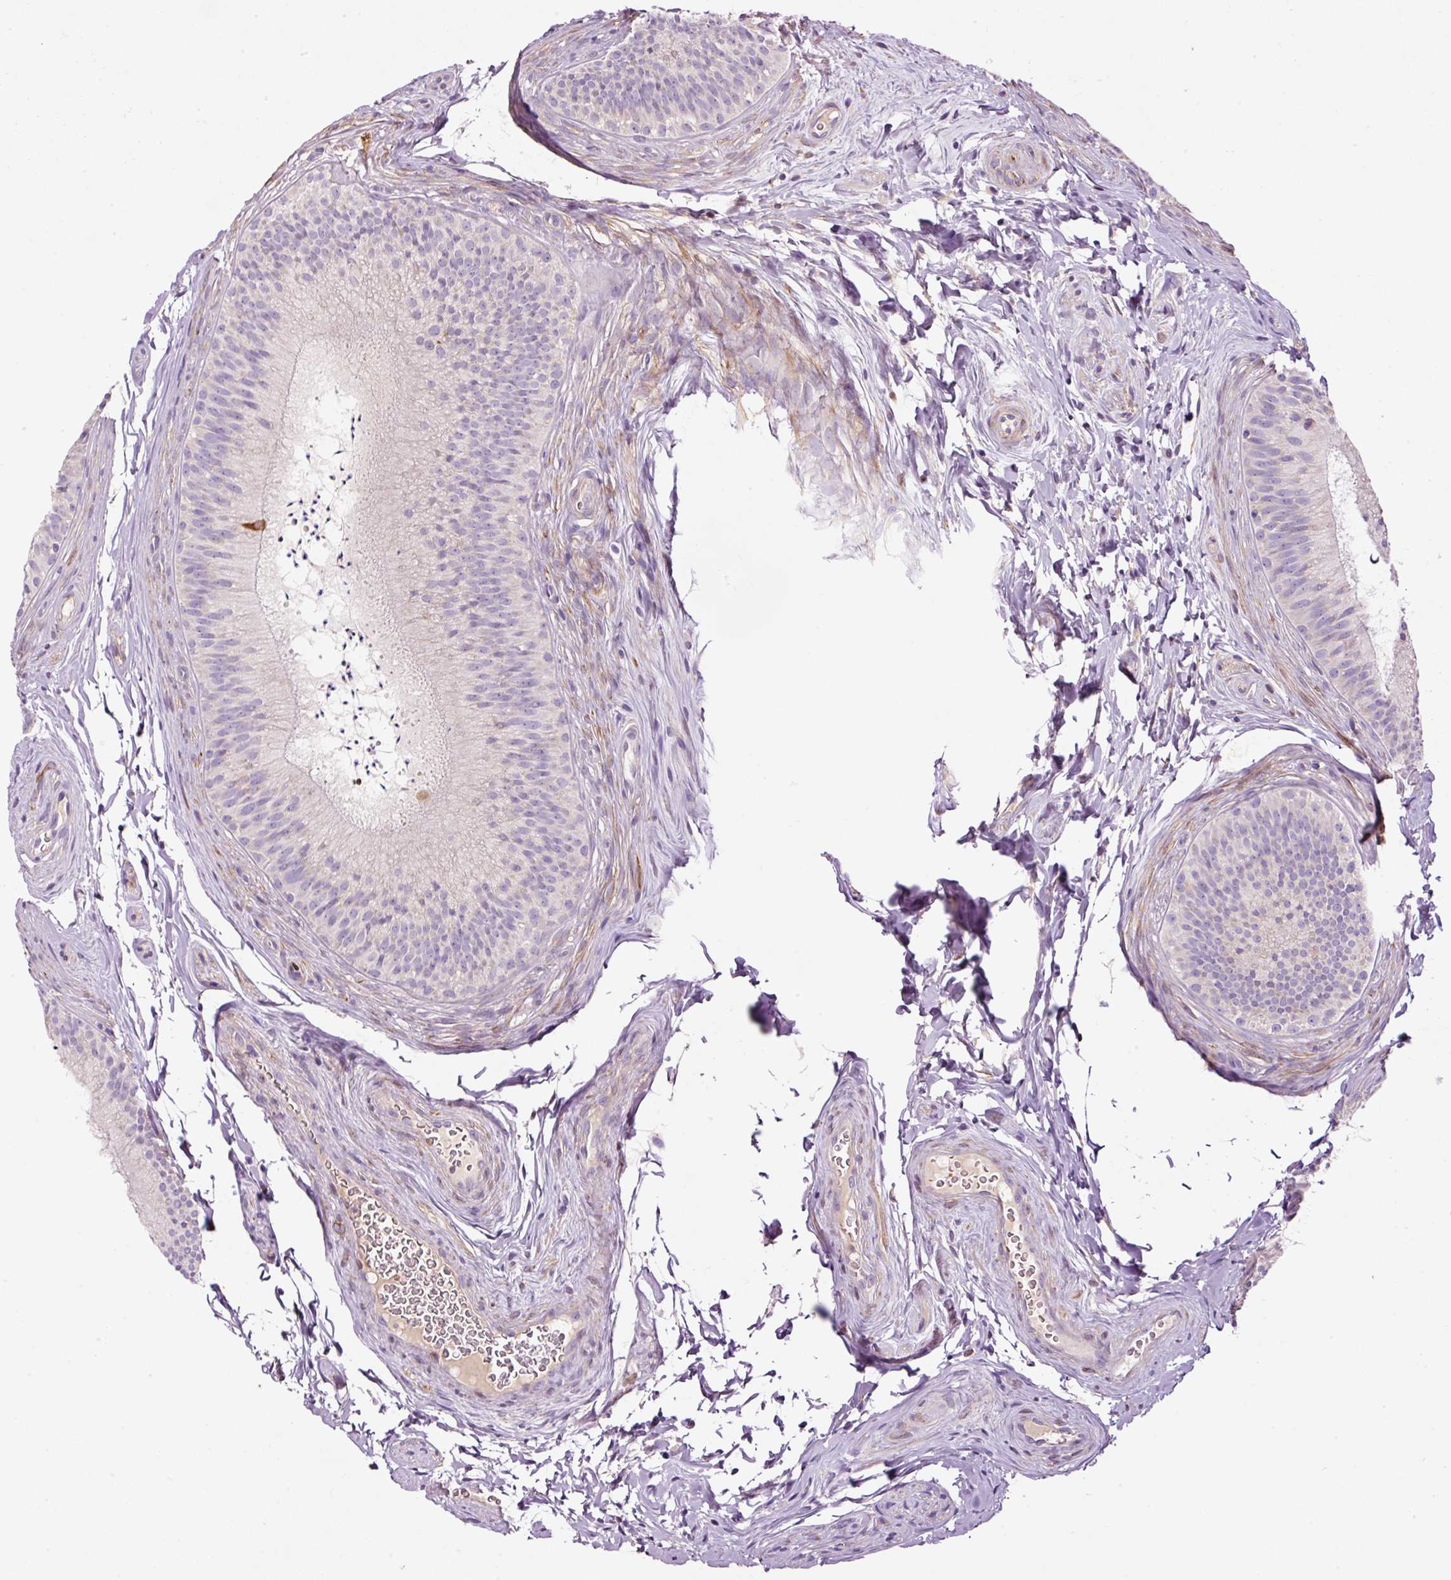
{"staining": {"intensity": "negative", "quantity": "none", "location": "none"}, "tissue": "epididymis", "cell_type": "Glandular cells", "image_type": "normal", "snomed": [{"axis": "morphology", "description": "Normal tissue, NOS"}, {"axis": "topography", "description": "Epididymis"}], "caption": "Immunohistochemistry (IHC) image of normal epididymis stained for a protein (brown), which displays no expression in glandular cells. (DAB (3,3'-diaminobenzidine) immunohistochemistry, high magnification).", "gene": "TMEM8B", "patient": {"sex": "male", "age": 24}}